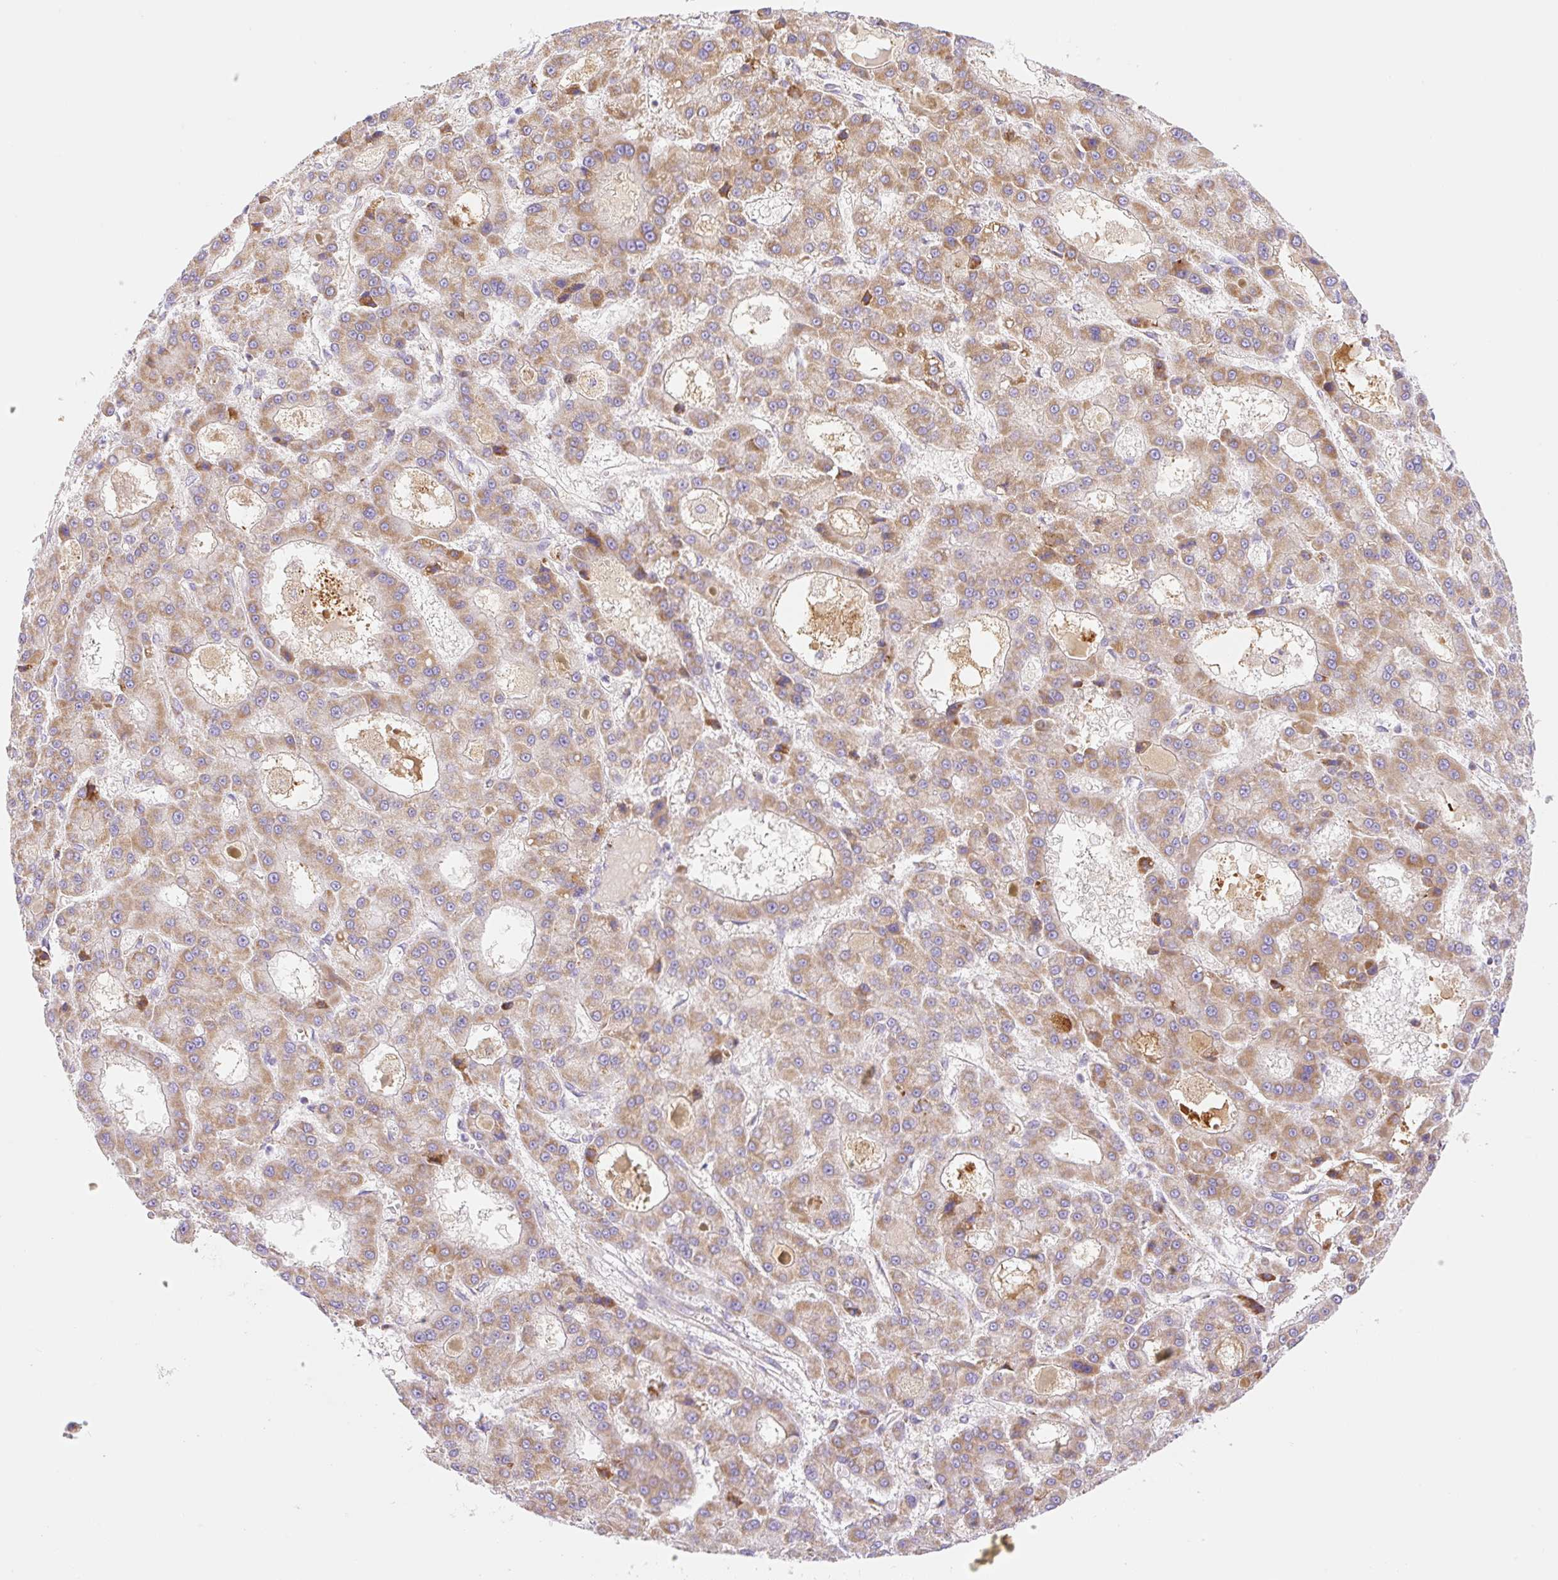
{"staining": {"intensity": "moderate", "quantity": ">75%", "location": "cytoplasmic/membranous"}, "tissue": "liver cancer", "cell_type": "Tumor cells", "image_type": "cancer", "snomed": [{"axis": "morphology", "description": "Carcinoma, Hepatocellular, NOS"}, {"axis": "topography", "description": "Liver"}], "caption": "Tumor cells demonstrate medium levels of moderate cytoplasmic/membranous positivity in approximately >75% of cells in hepatocellular carcinoma (liver).", "gene": "ETNK2", "patient": {"sex": "male", "age": 70}}